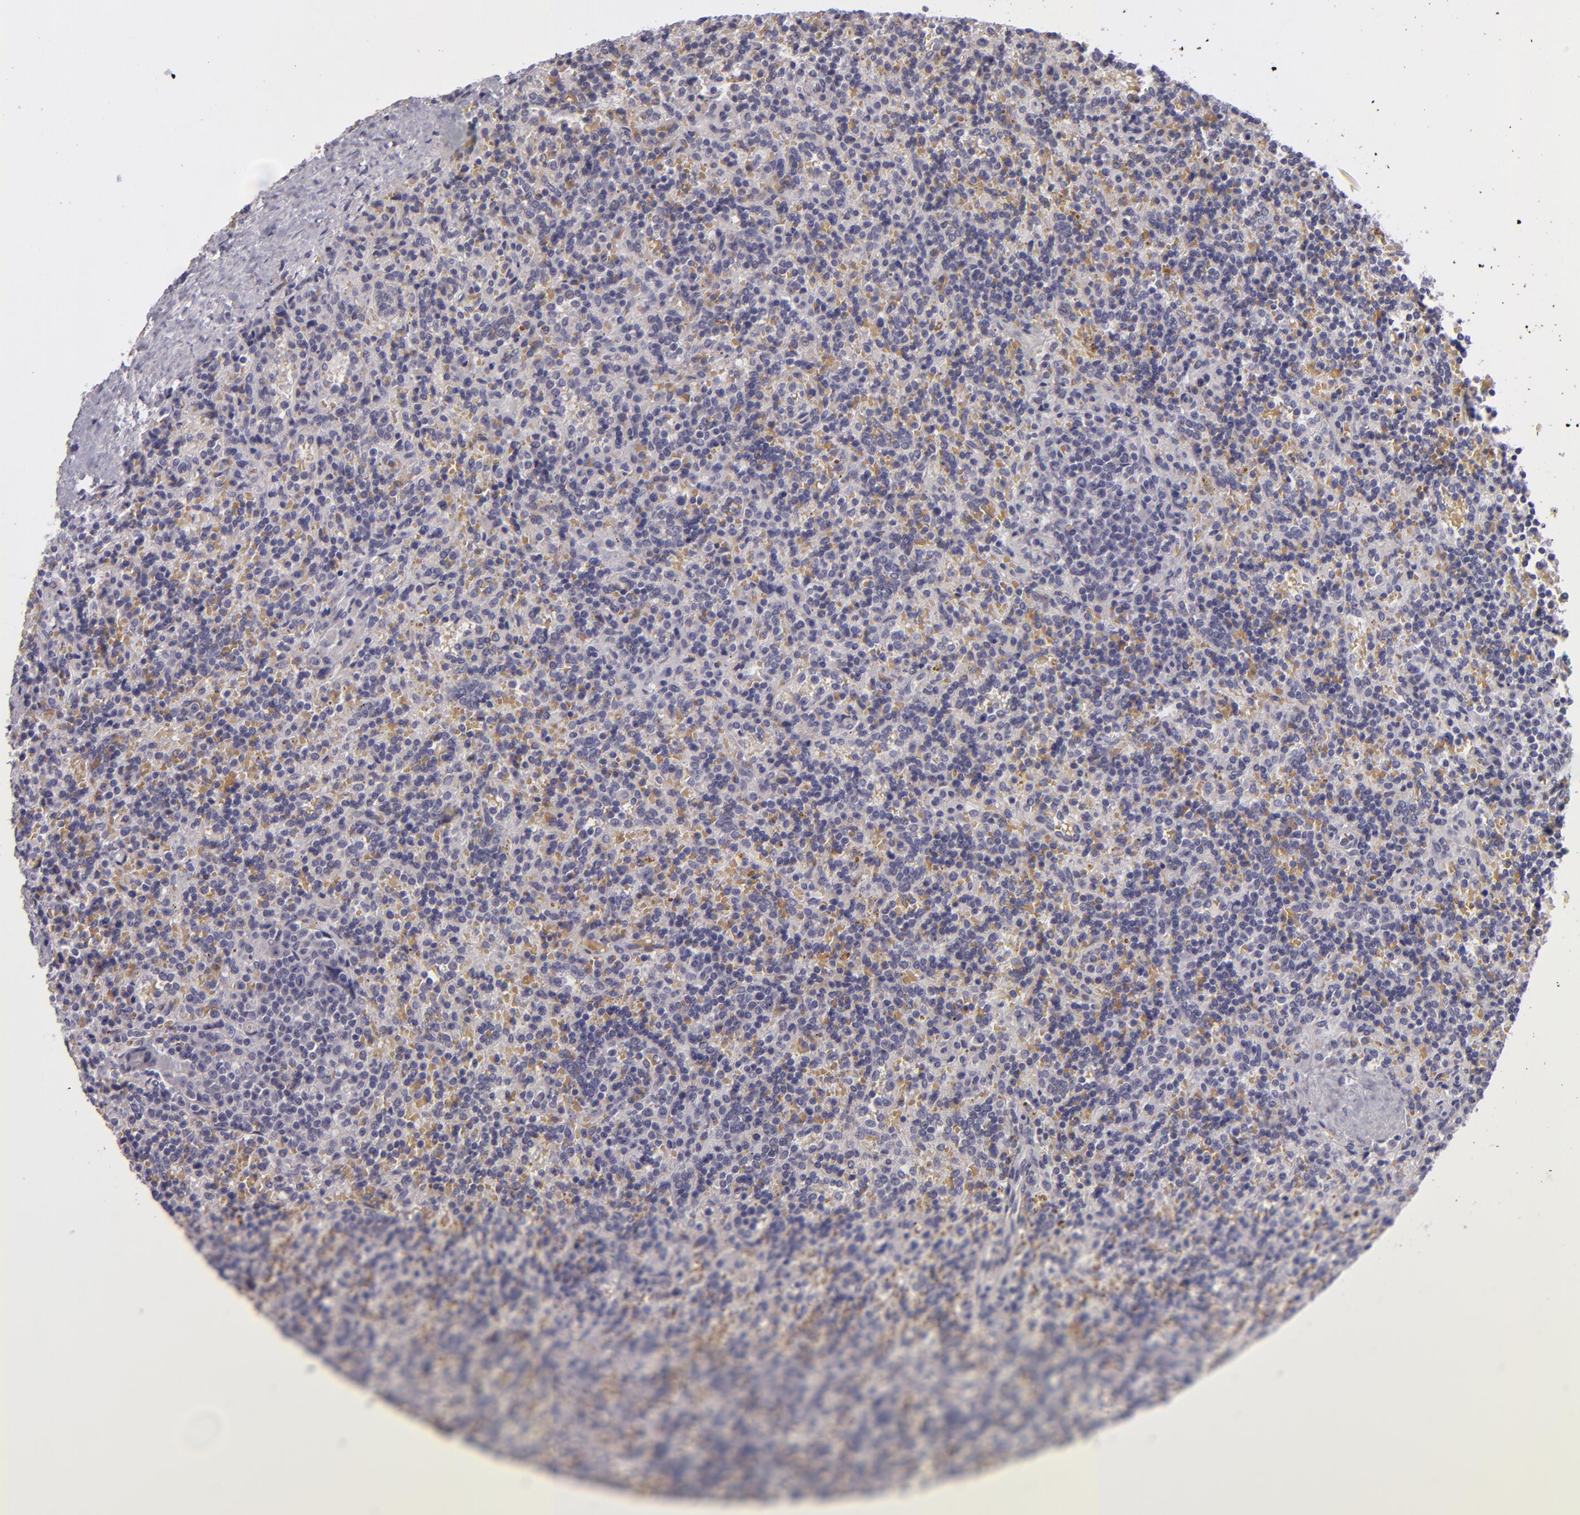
{"staining": {"intensity": "negative", "quantity": "none", "location": "none"}, "tissue": "lymphoma", "cell_type": "Tumor cells", "image_type": "cancer", "snomed": [{"axis": "morphology", "description": "Malignant lymphoma, non-Hodgkin's type, Low grade"}, {"axis": "topography", "description": "Spleen"}], "caption": "A photomicrograph of lymphoma stained for a protein exhibits no brown staining in tumor cells.", "gene": "SNCB", "patient": {"sex": "male", "age": 67}}